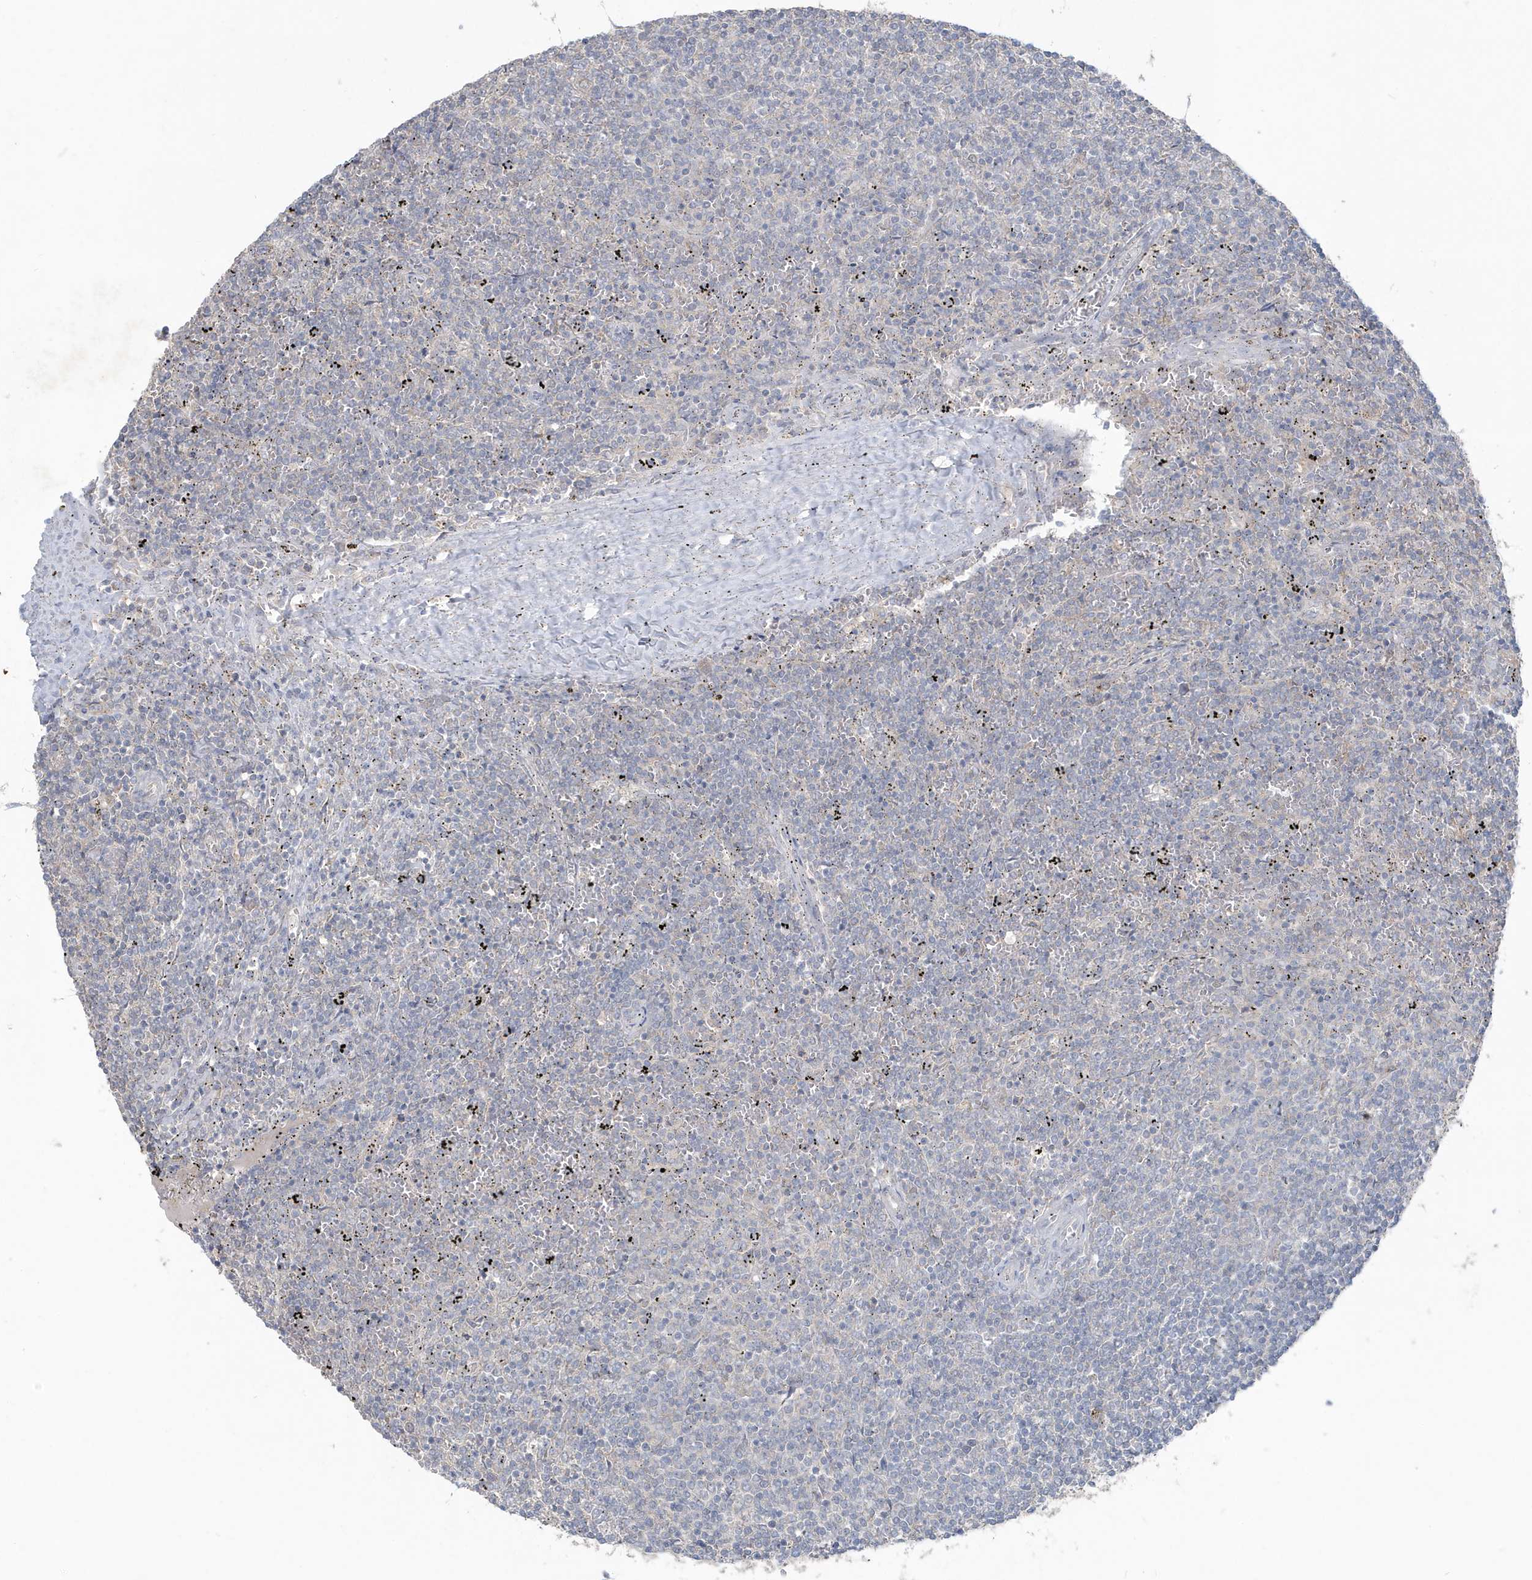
{"staining": {"intensity": "negative", "quantity": "none", "location": "none"}, "tissue": "lymphoma", "cell_type": "Tumor cells", "image_type": "cancer", "snomed": [{"axis": "morphology", "description": "Malignant lymphoma, non-Hodgkin's type, Low grade"}, {"axis": "topography", "description": "Spleen"}], "caption": "This is a photomicrograph of IHC staining of low-grade malignant lymphoma, non-Hodgkin's type, which shows no positivity in tumor cells.", "gene": "C1RL", "patient": {"sex": "female", "age": 50}}